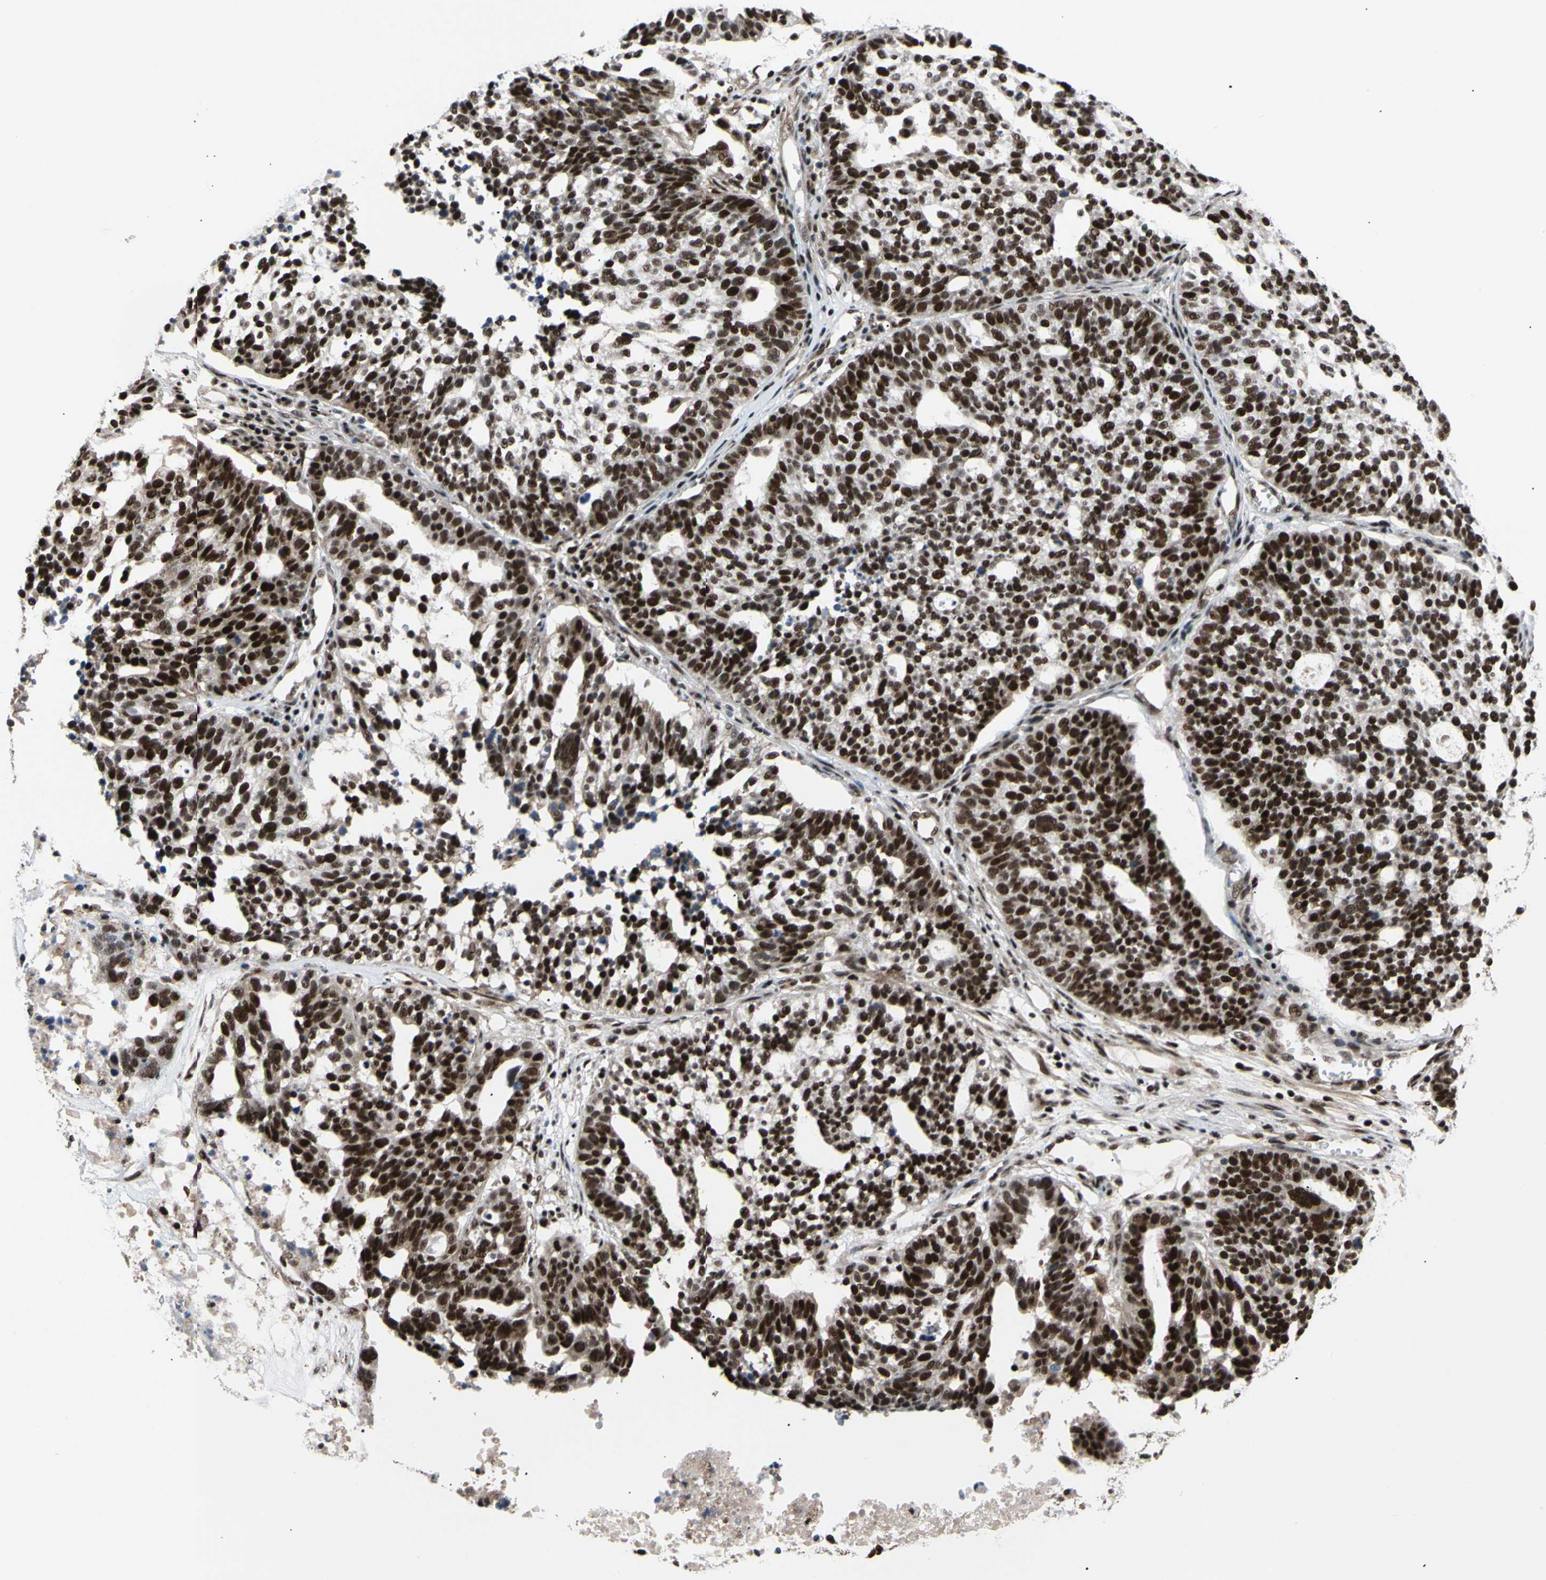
{"staining": {"intensity": "strong", "quantity": ">75%", "location": "nuclear"}, "tissue": "ovarian cancer", "cell_type": "Tumor cells", "image_type": "cancer", "snomed": [{"axis": "morphology", "description": "Cystadenocarcinoma, serous, NOS"}, {"axis": "topography", "description": "Ovary"}], "caption": "Immunohistochemistry (IHC) (DAB) staining of human ovarian cancer reveals strong nuclear protein staining in approximately >75% of tumor cells.", "gene": "E2F1", "patient": {"sex": "female", "age": 59}}